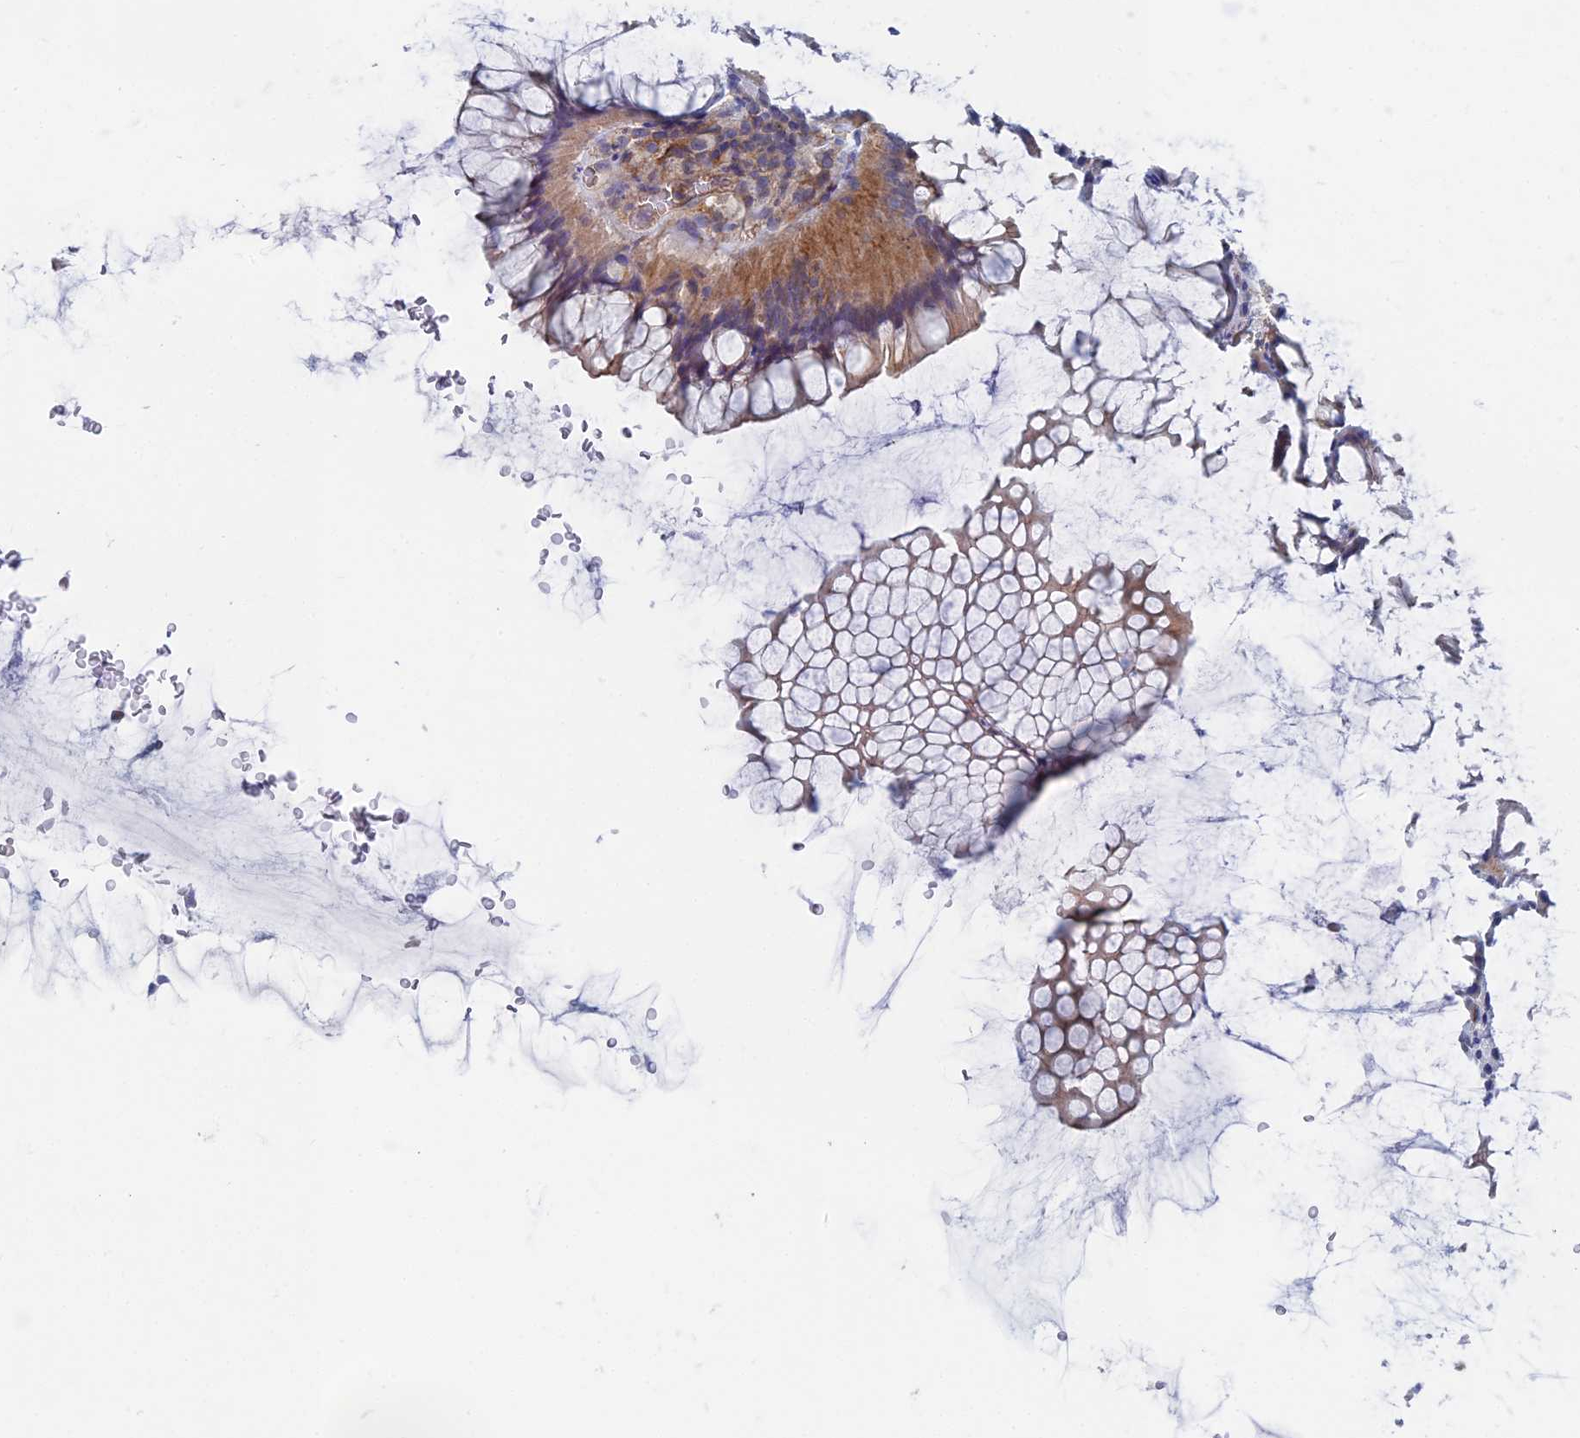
{"staining": {"intensity": "moderate", "quantity": "25%-75%", "location": "cytoplasmic/membranous"}, "tissue": "colon", "cell_type": "Endothelial cells", "image_type": "normal", "snomed": [{"axis": "morphology", "description": "Normal tissue, NOS"}, {"axis": "topography", "description": "Colon"}], "caption": "DAB immunohistochemical staining of unremarkable human colon displays moderate cytoplasmic/membranous protein positivity in about 25%-75% of endothelial cells.", "gene": "SNX11", "patient": {"sex": "female", "age": 82}}